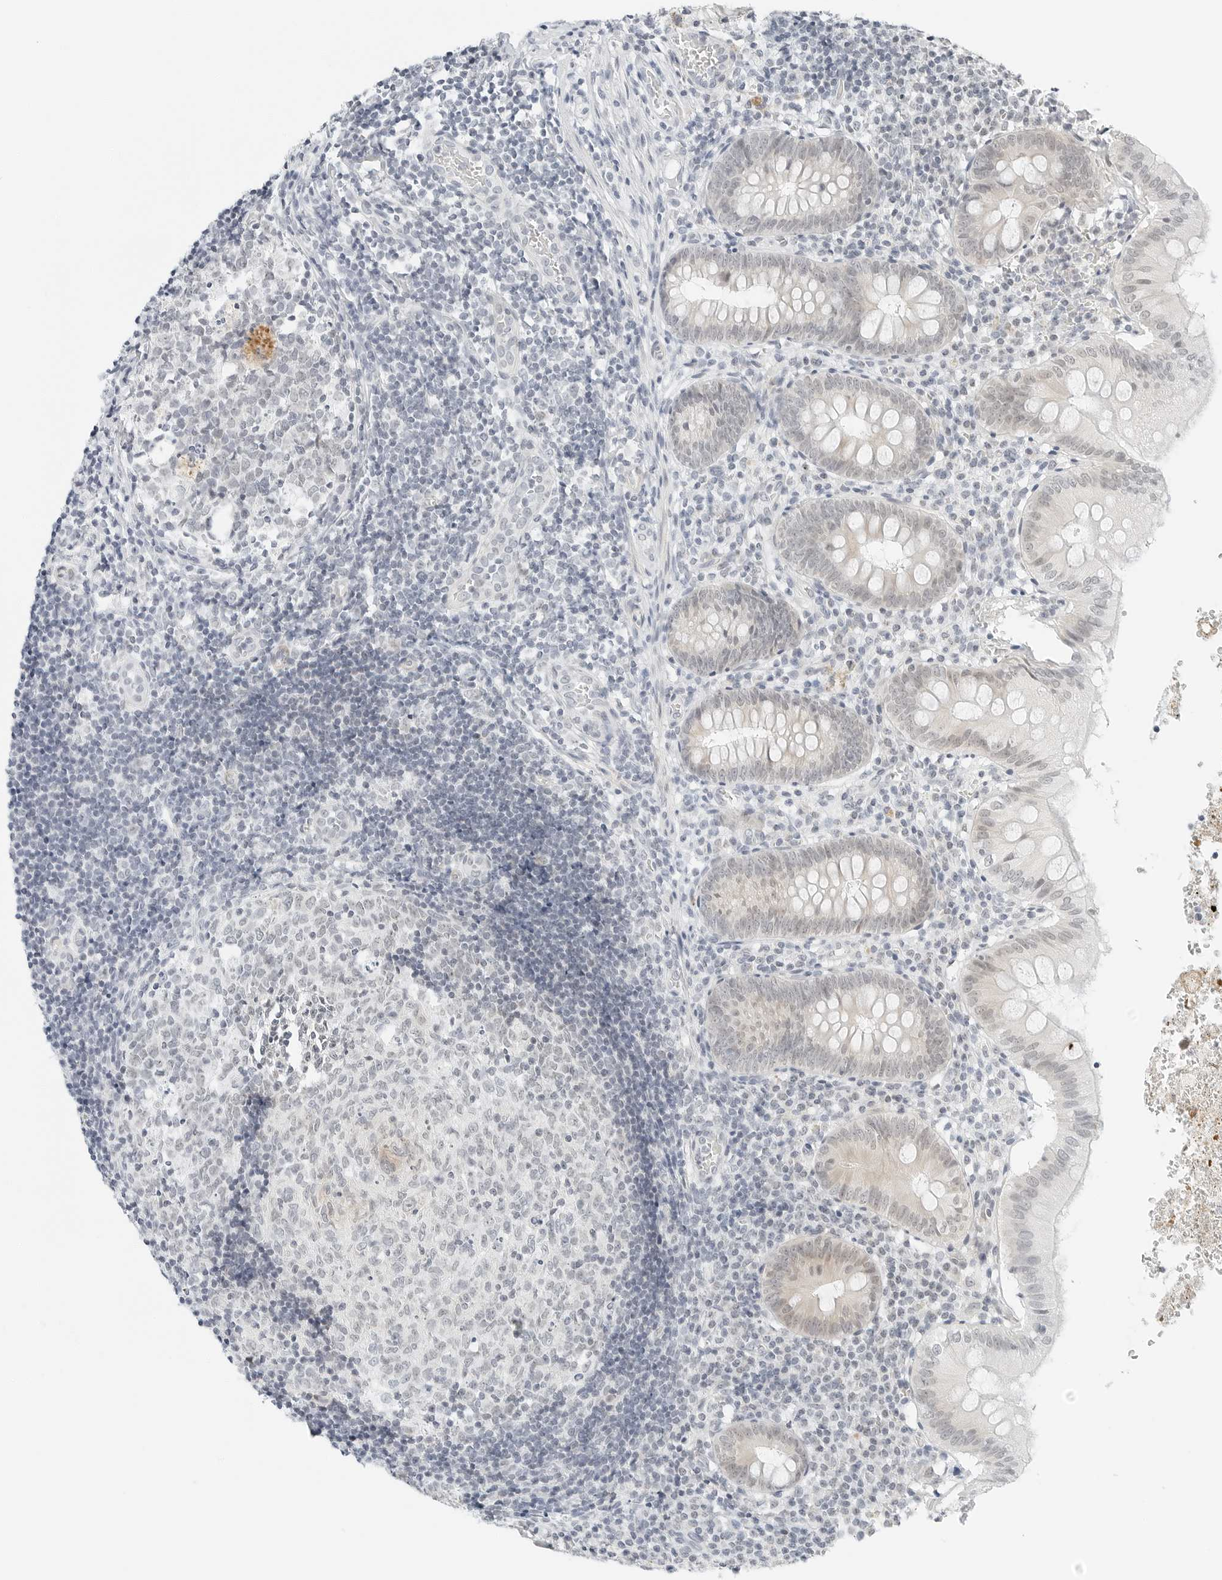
{"staining": {"intensity": "weak", "quantity": "<25%", "location": "nuclear"}, "tissue": "appendix", "cell_type": "Glandular cells", "image_type": "normal", "snomed": [{"axis": "morphology", "description": "Normal tissue, NOS"}, {"axis": "topography", "description": "Appendix"}], "caption": "Image shows no protein positivity in glandular cells of normal appendix. Nuclei are stained in blue.", "gene": "CCSAP", "patient": {"sex": "male", "age": 8}}